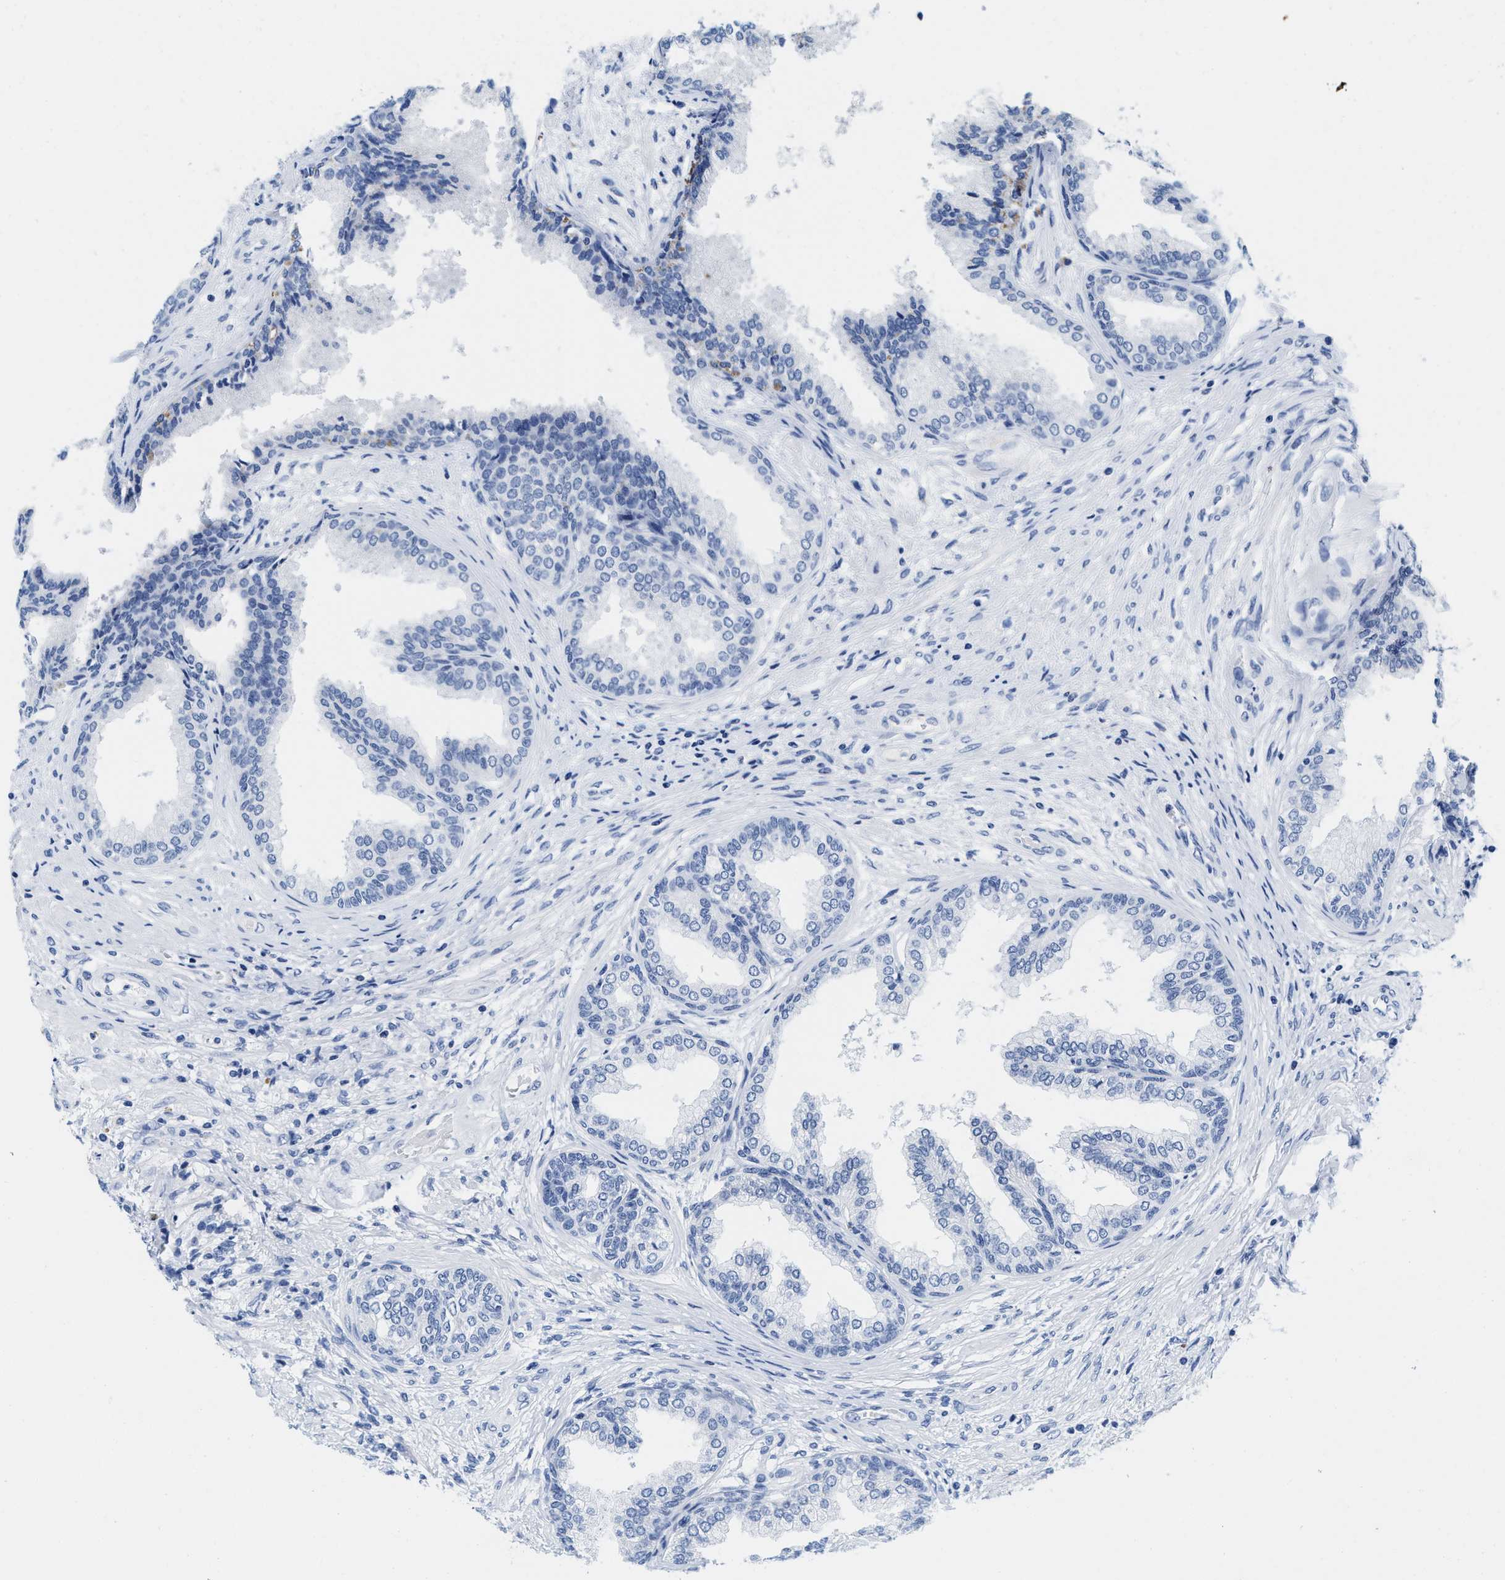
{"staining": {"intensity": "negative", "quantity": "none", "location": "none"}, "tissue": "prostate", "cell_type": "Glandular cells", "image_type": "normal", "snomed": [{"axis": "morphology", "description": "Normal tissue, NOS"}, {"axis": "topography", "description": "Prostate"}], "caption": "The micrograph exhibits no significant staining in glandular cells of prostate.", "gene": "TTC3", "patient": {"sex": "male", "age": 76}}